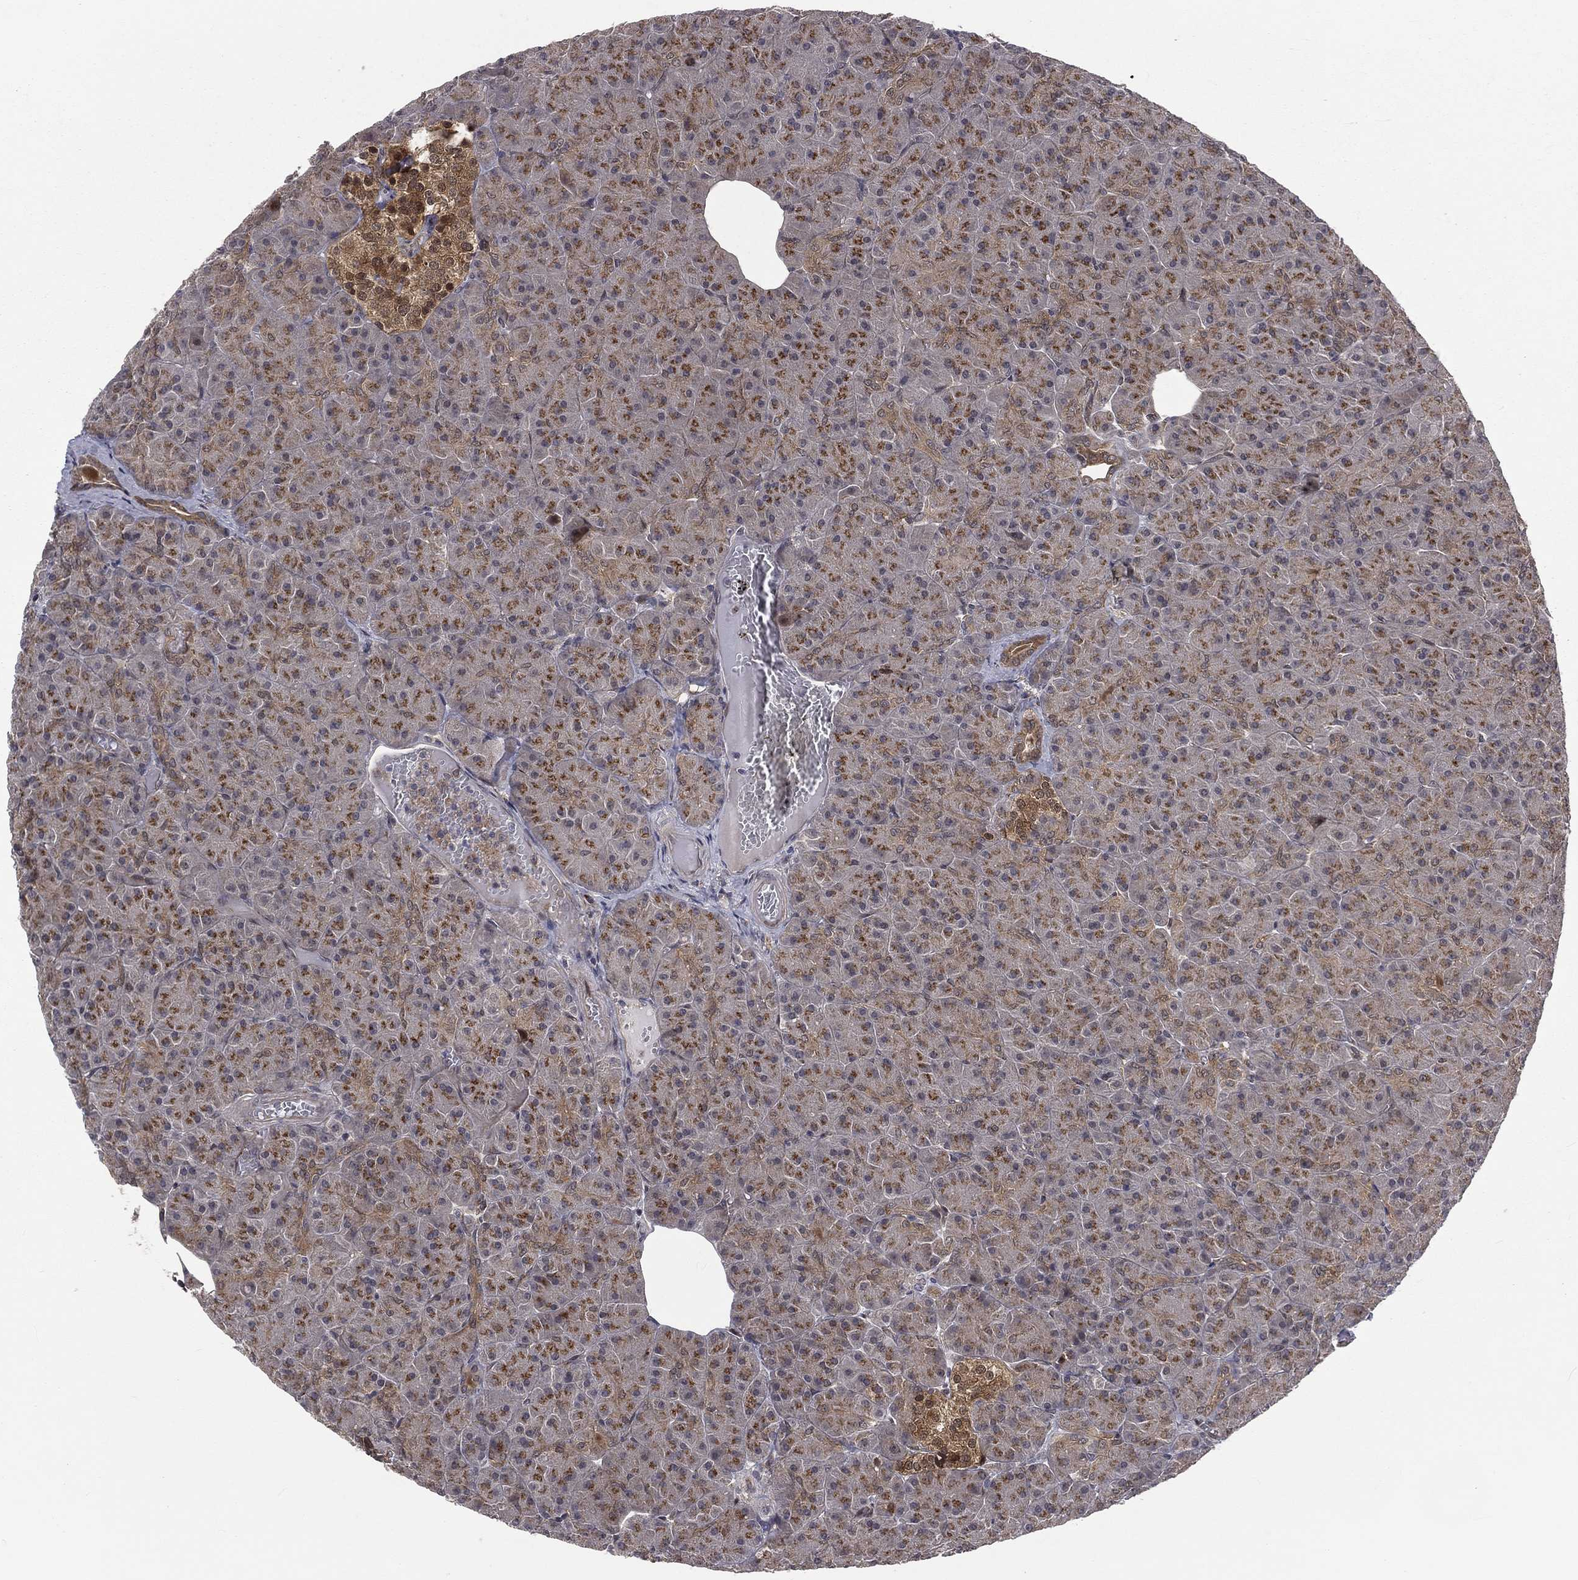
{"staining": {"intensity": "strong", "quantity": ">75%", "location": "cytoplasmic/membranous"}, "tissue": "pancreas", "cell_type": "Exocrine glandular cells", "image_type": "normal", "snomed": [{"axis": "morphology", "description": "Normal tissue, NOS"}, {"axis": "topography", "description": "Pancreas"}], "caption": "This histopathology image shows immunohistochemistry staining of unremarkable human pancreas, with high strong cytoplasmic/membranous positivity in approximately >75% of exocrine glandular cells.", "gene": "ARL3", "patient": {"sex": "male", "age": 61}}